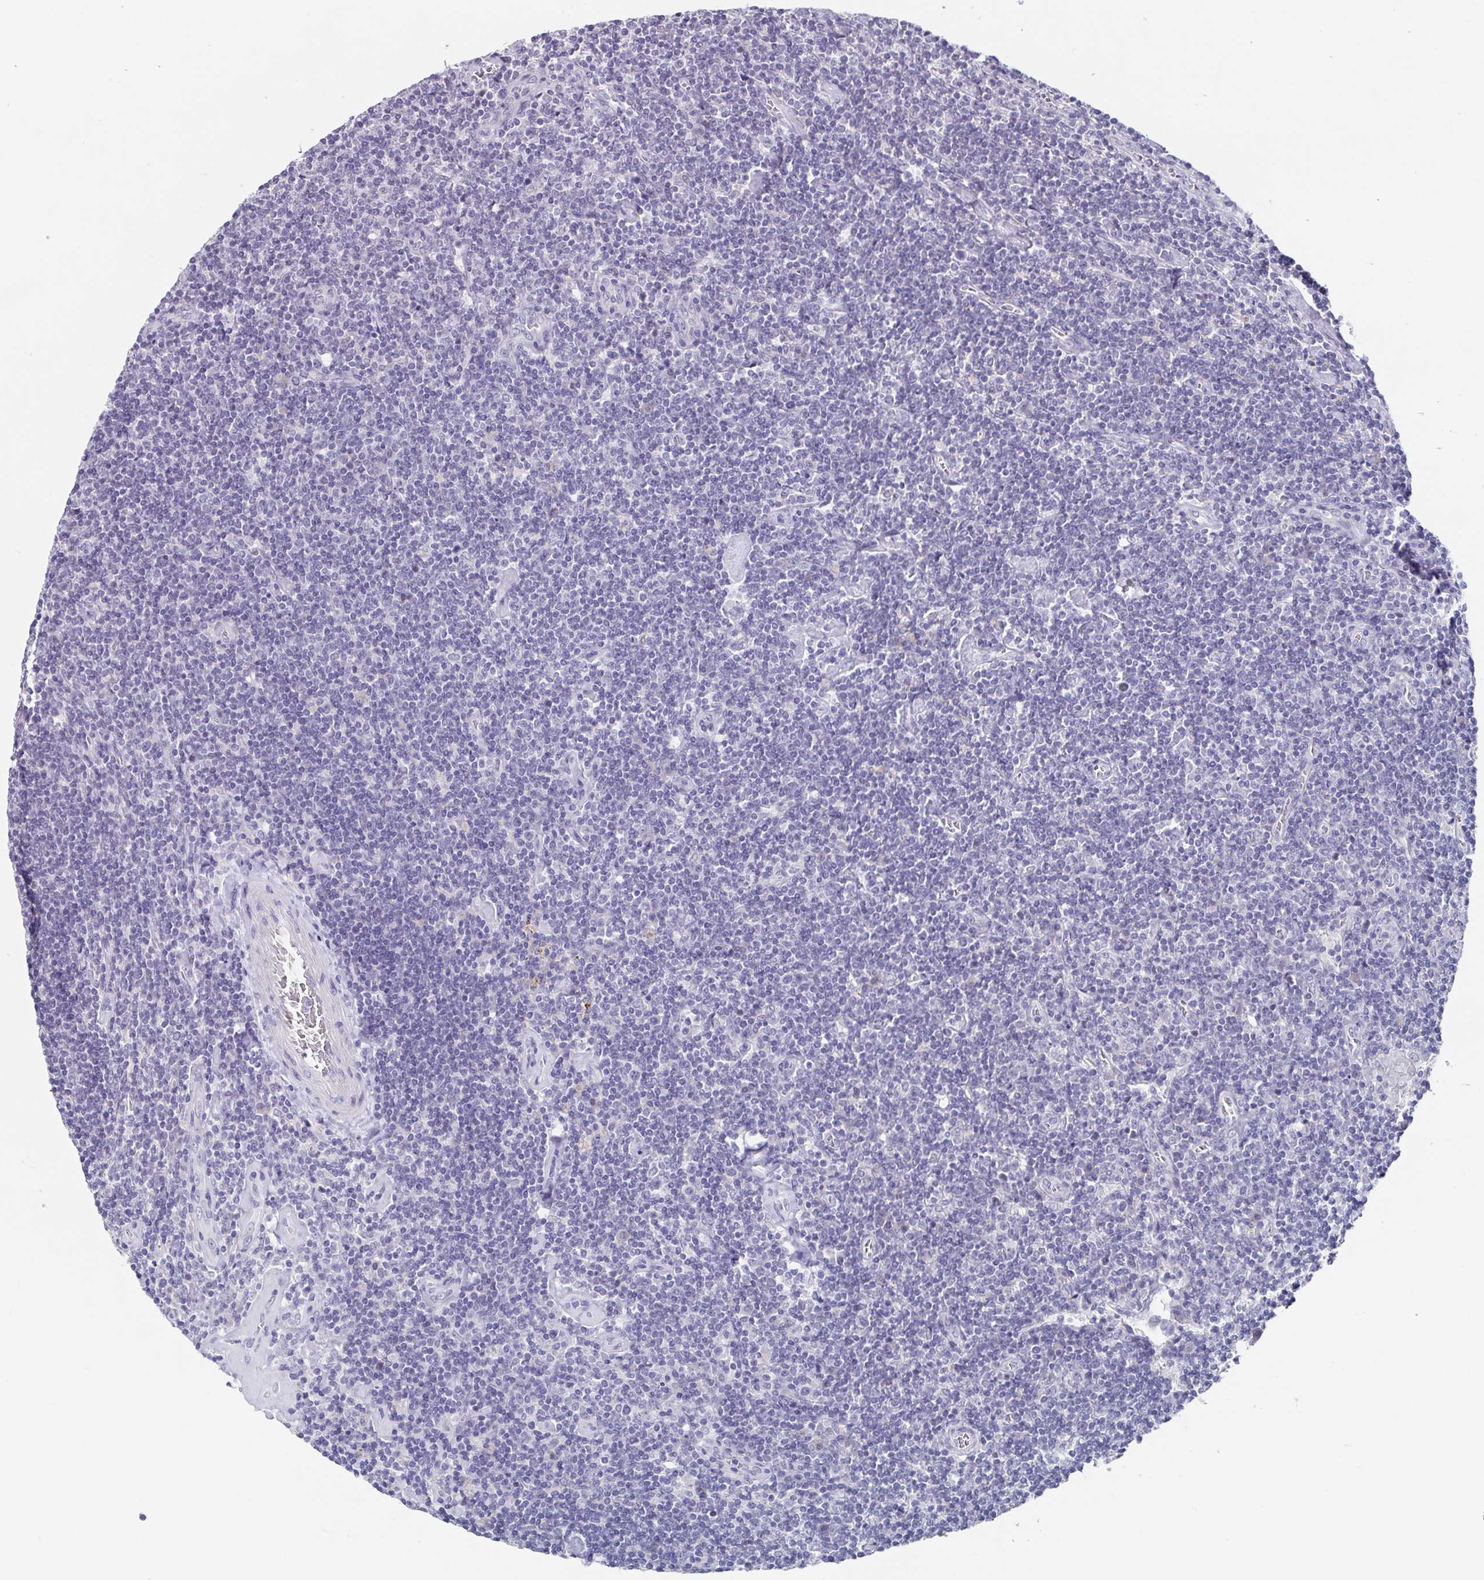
{"staining": {"intensity": "negative", "quantity": "none", "location": "none"}, "tissue": "lymphoma", "cell_type": "Tumor cells", "image_type": "cancer", "snomed": [{"axis": "morphology", "description": "Hodgkin's disease, NOS"}, {"axis": "topography", "description": "Lymph node"}], "caption": "Immunohistochemistry of lymphoma displays no expression in tumor cells.", "gene": "GHRL", "patient": {"sex": "male", "age": 40}}